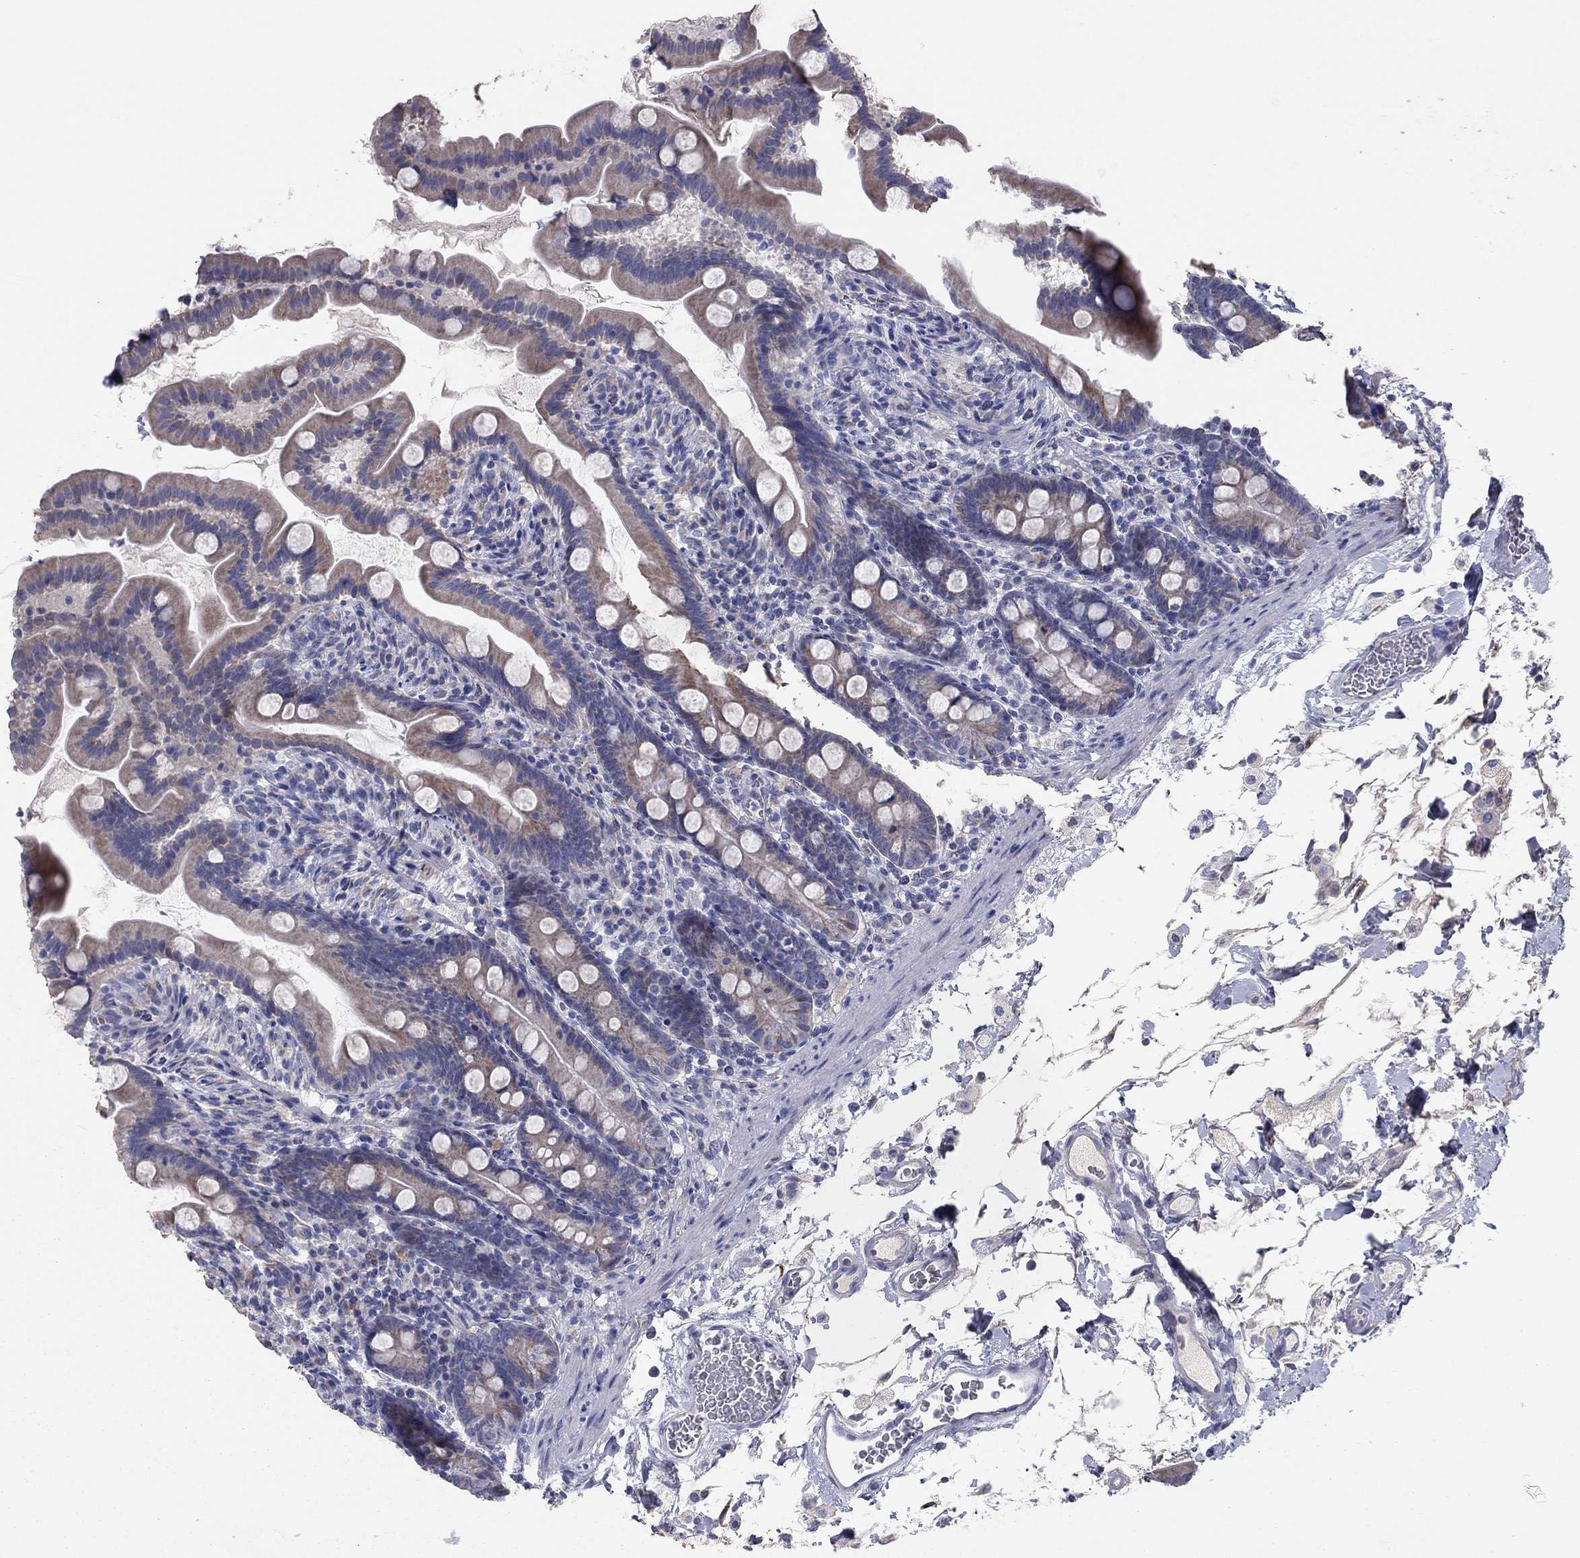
{"staining": {"intensity": "weak", "quantity": ">75%", "location": "cytoplasmic/membranous"}, "tissue": "small intestine", "cell_type": "Glandular cells", "image_type": "normal", "snomed": [{"axis": "morphology", "description": "Normal tissue, NOS"}, {"axis": "topography", "description": "Small intestine"}], "caption": "Immunohistochemistry (IHC) (DAB) staining of benign small intestine shows weak cytoplasmic/membranous protein expression in approximately >75% of glandular cells.", "gene": "PTGDS", "patient": {"sex": "female", "age": 44}}